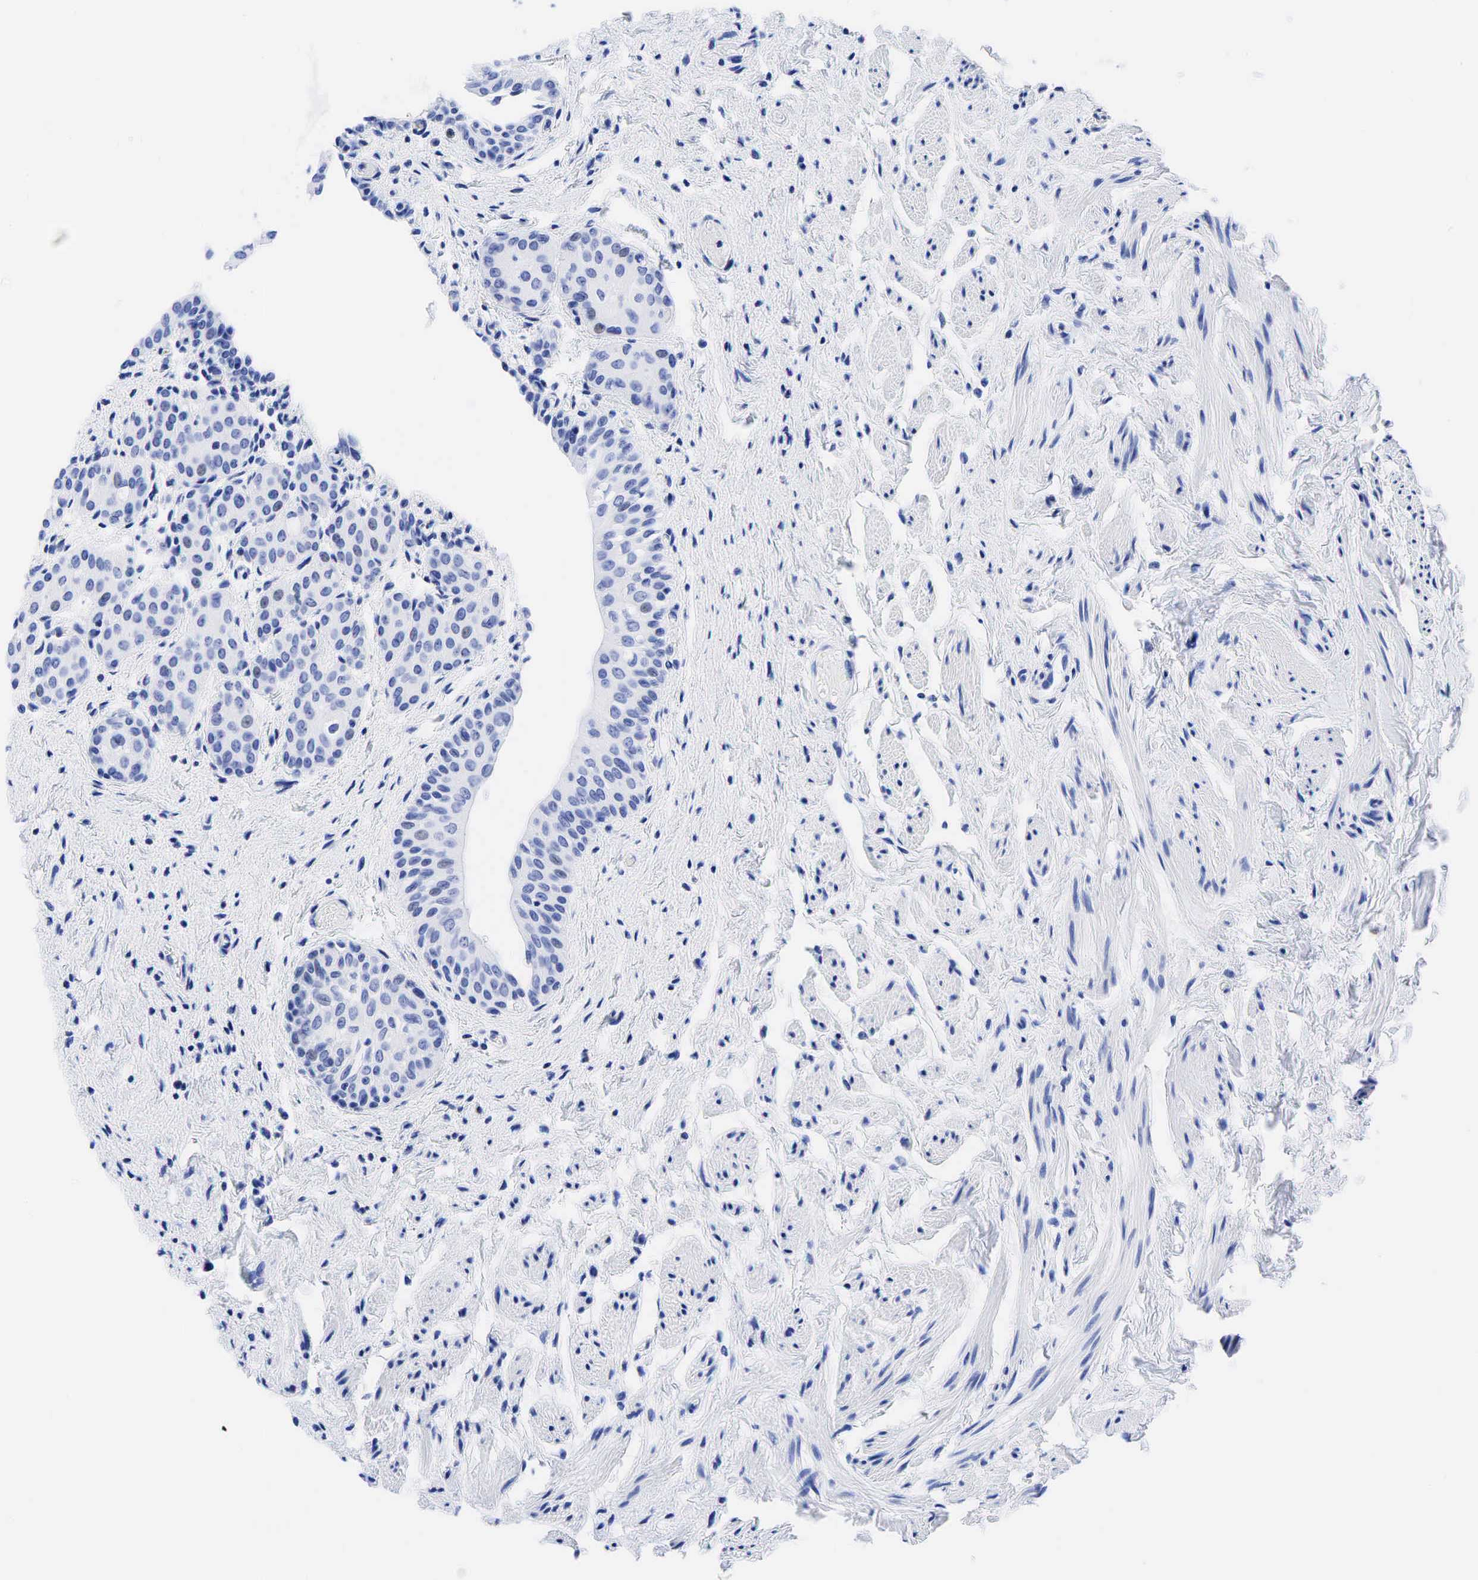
{"staining": {"intensity": "moderate", "quantity": "25%-75%", "location": "cytoplasmic/membranous"}, "tissue": "urinary bladder", "cell_type": "Urothelial cells", "image_type": "normal", "snomed": [{"axis": "morphology", "description": "Normal tissue, NOS"}, {"axis": "topography", "description": "Urinary bladder"}], "caption": "A high-resolution image shows immunohistochemistry staining of unremarkable urinary bladder, which demonstrates moderate cytoplasmic/membranous staining in approximately 25%-75% of urothelial cells.", "gene": "CEACAM5", "patient": {"sex": "male", "age": 72}}